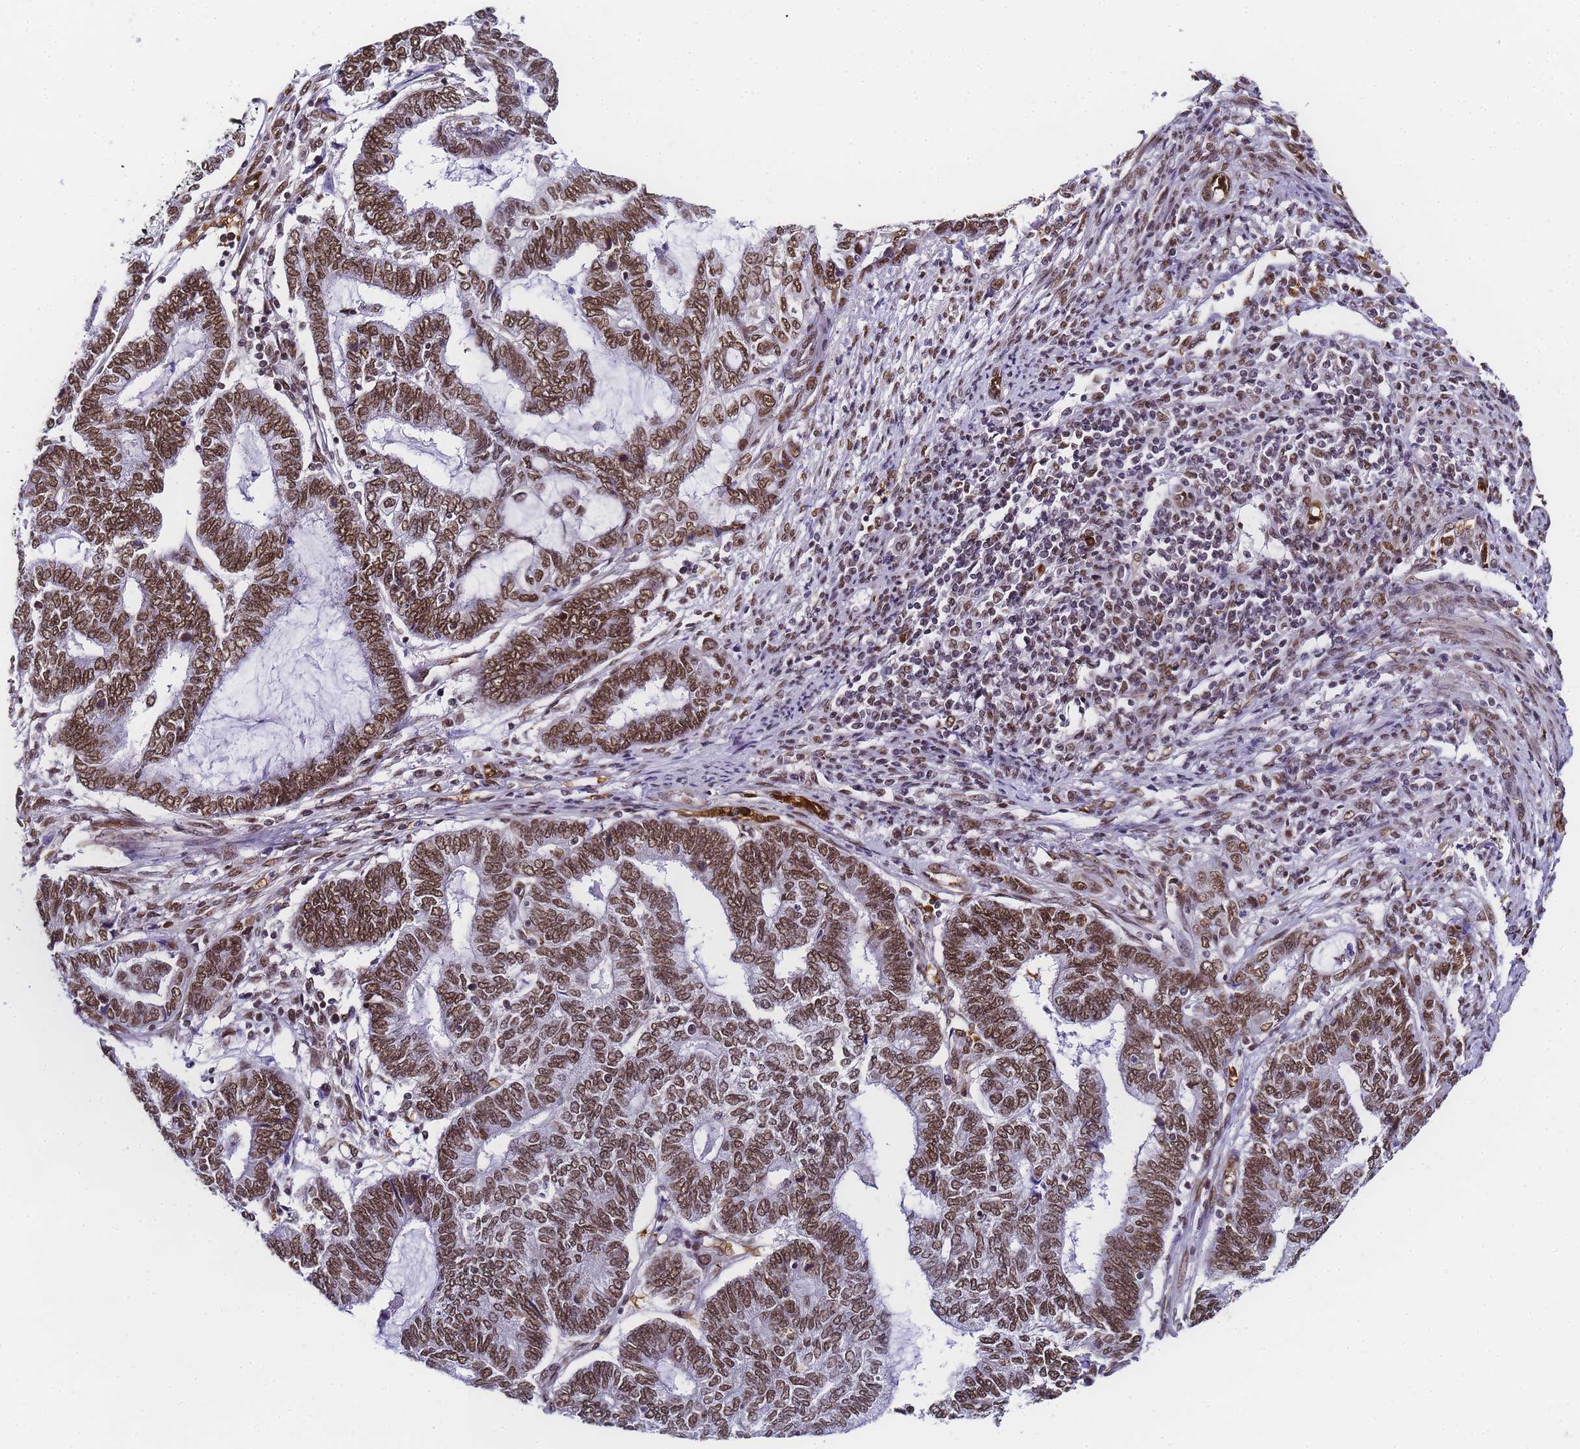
{"staining": {"intensity": "moderate", "quantity": ">75%", "location": "nuclear"}, "tissue": "endometrial cancer", "cell_type": "Tumor cells", "image_type": "cancer", "snomed": [{"axis": "morphology", "description": "Adenocarcinoma, NOS"}, {"axis": "topography", "description": "Uterus"}, {"axis": "topography", "description": "Endometrium"}], "caption": "Immunohistochemistry of human endometrial adenocarcinoma exhibits medium levels of moderate nuclear expression in about >75% of tumor cells.", "gene": "POLR1A", "patient": {"sex": "female", "age": 70}}